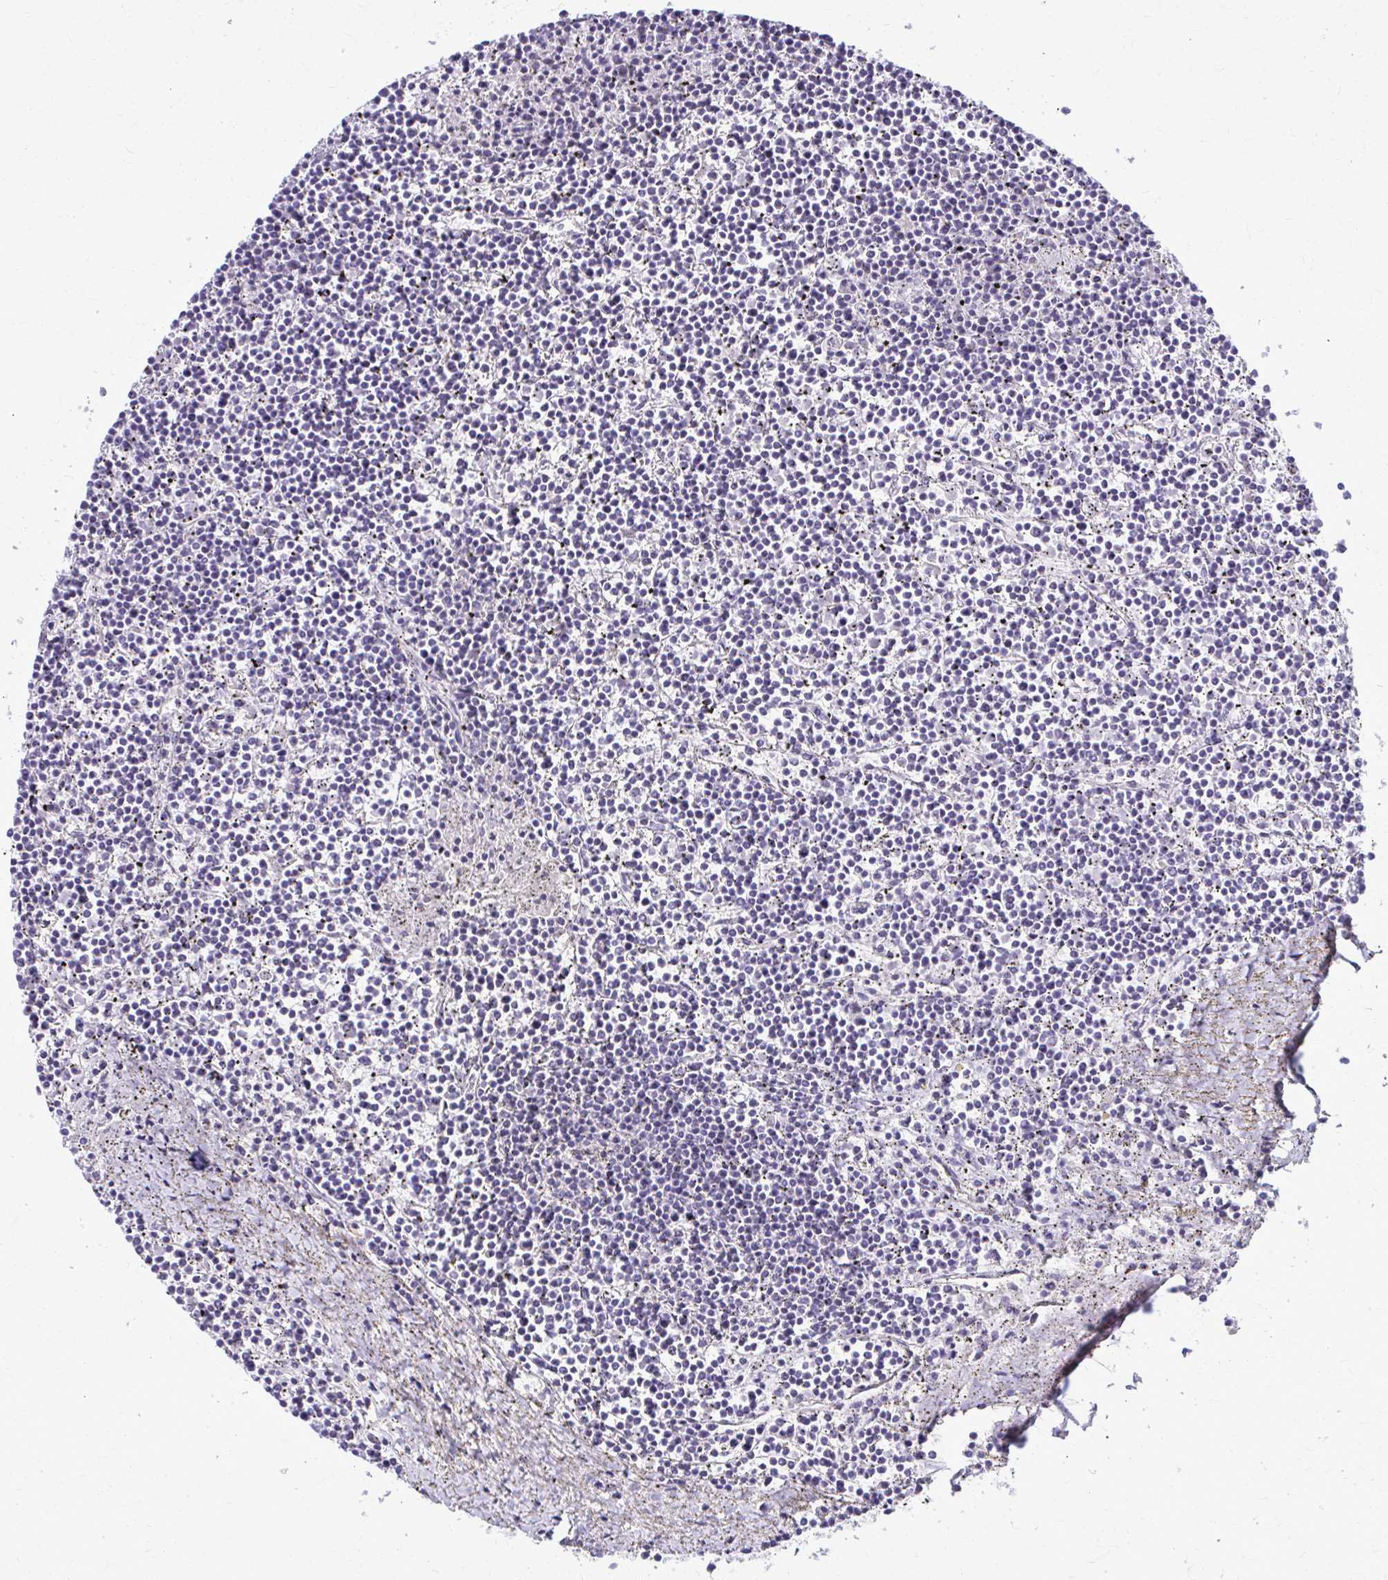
{"staining": {"intensity": "negative", "quantity": "none", "location": "none"}, "tissue": "lymphoma", "cell_type": "Tumor cells", "image_type": "cancer", "snomed": [{"axis": "morphology", "description": "Malignant lymphoma, non-Hodgkin's type, Low grade"}, {"axis": "topography", "description": "Spleen"}], "caption": "Tumor cells show no significant protein expression in low-grade malignant lymphoma, non-Hodgkin's type.", "gene": "MAF1", "patient": {"sex": "female", "age": 19}}